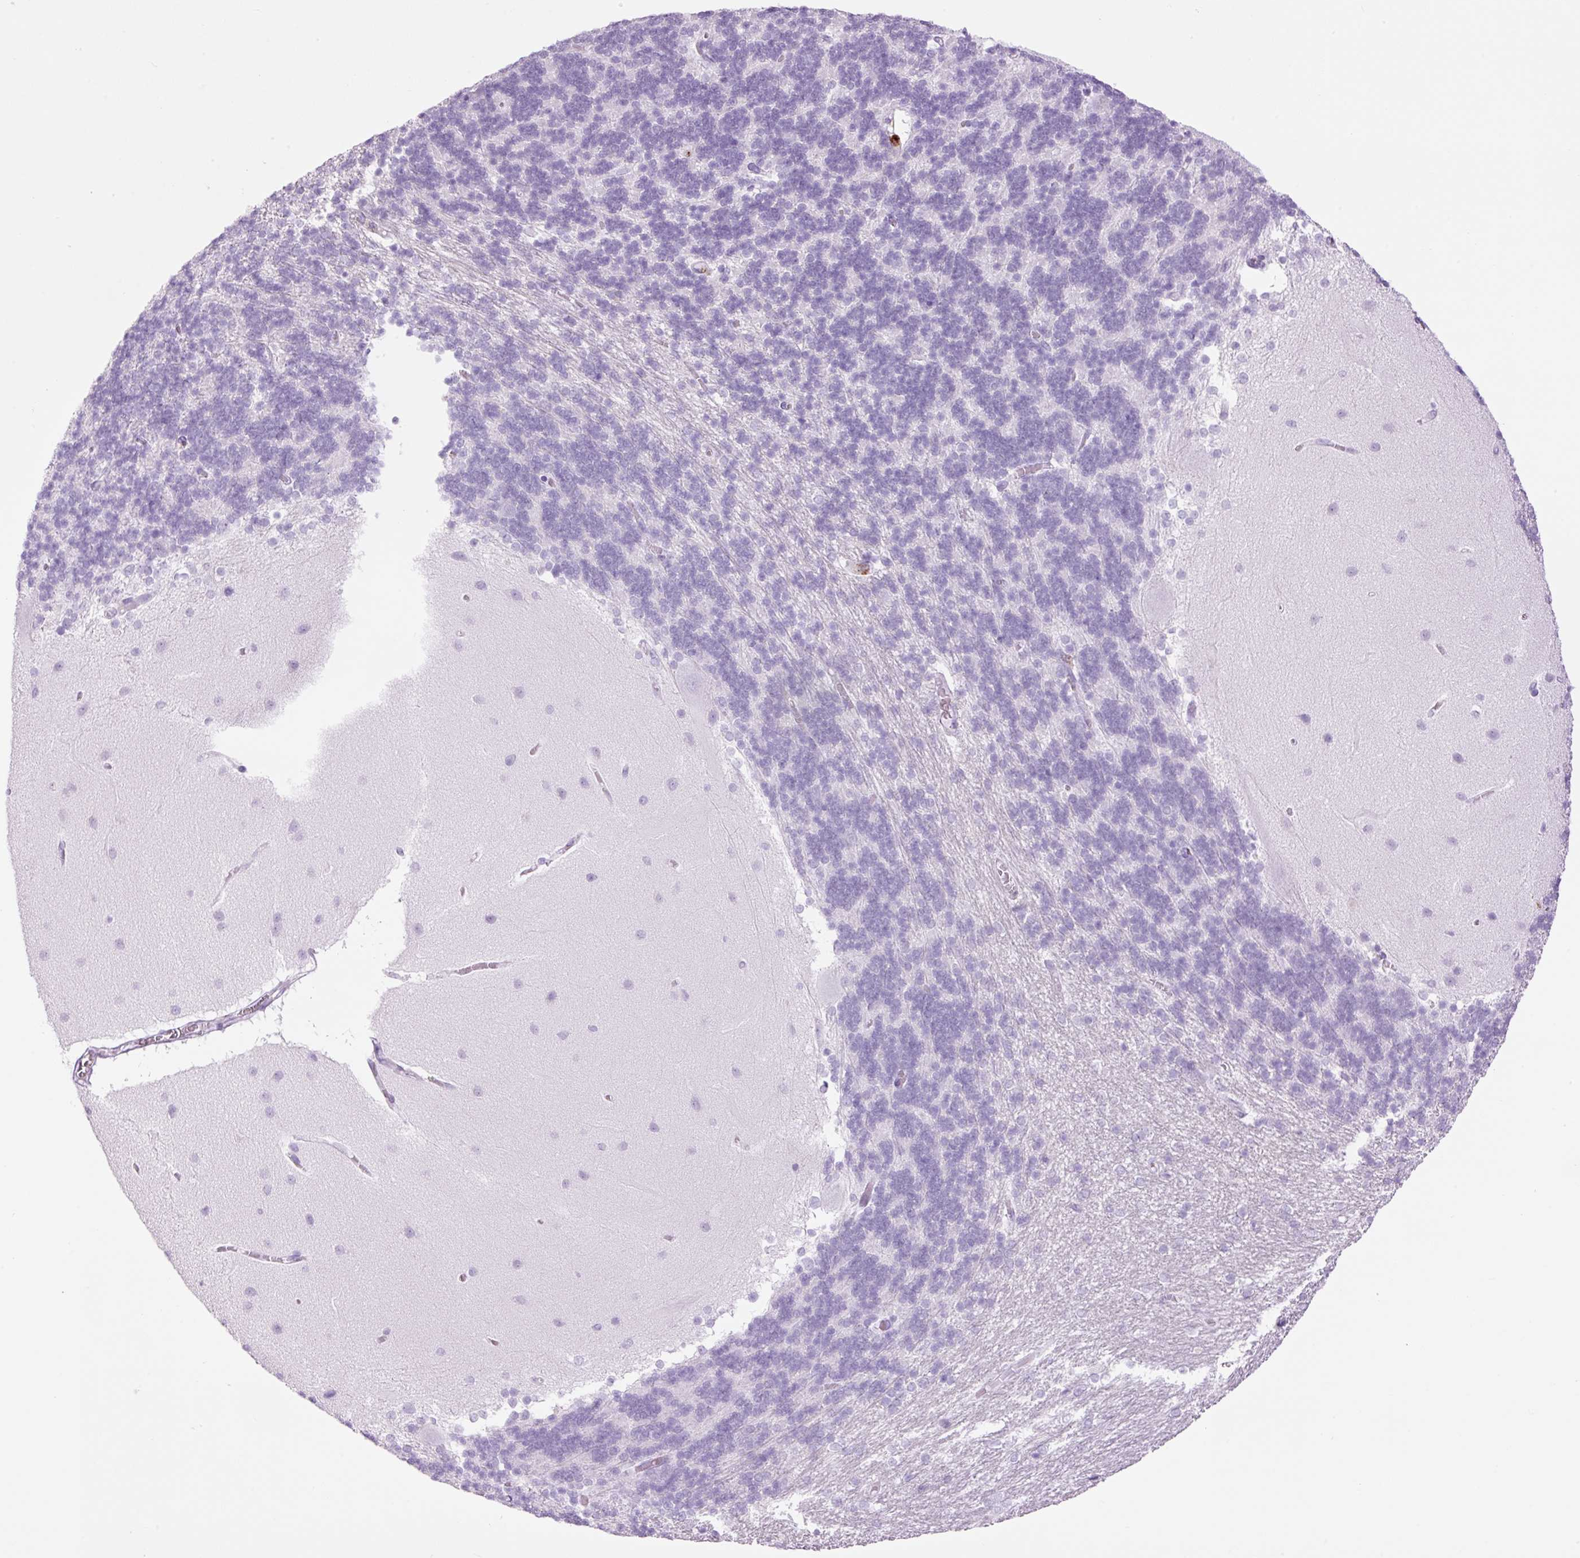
{"staining": {"intensity": "negative", "quantity": "none", "location": "none"}, "tissue": "cerebellum", "cell_type": "Cells in granular layer", "image_type": "normal", "snomed": [{"axis": "morphology", "description": "Normal tissue, NOS"}, {"axis": "topography", "description": "Cerebellum"}], "caption": "IHC photomicrograph of unremarkable cerebellum stained for a protein (brown), which reveals no staining in cells in granular layer.", "gene": "LYZ", "patient": {"sex": "female", "age": 54}}